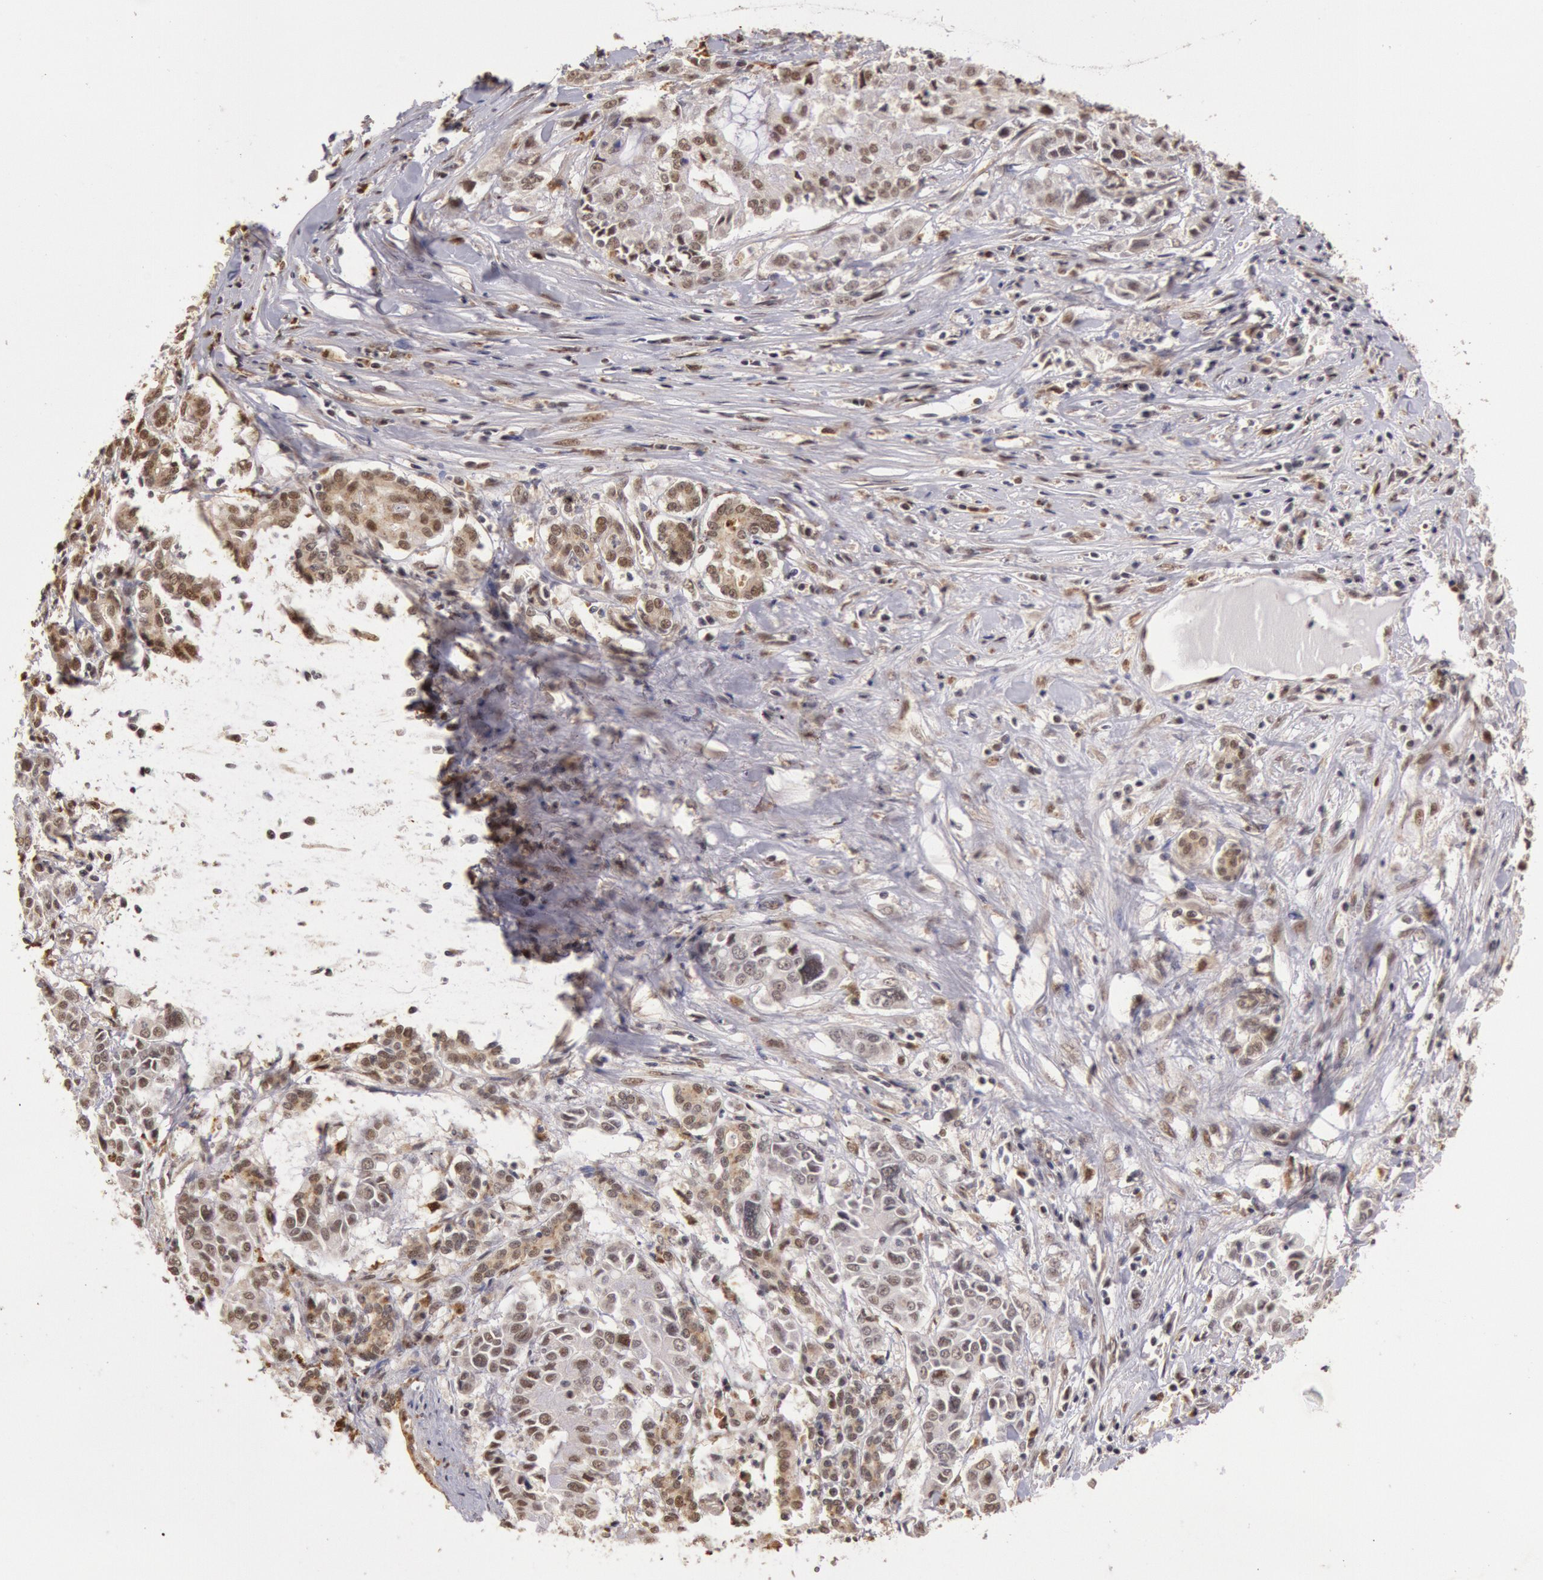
{"staining": {"intensity": "moderate", "quantity": "25%-75%", "location": "nuclear"}, "tissue": "pancreatic cancer", "cell_type": "Tumor cells", "image_type": "cancer", "snomed": [{"axis": "morphology", "description": "Adenocarcinoma, NOS"}, {"axis": "topography", "description": "Pancreas"}], "caption": "Human pancreatic cancer stained with a protein marker shows moderate staining in tumor cells.", "gene": "LIG4", "patient": {"sex": "female", "age": 52}}